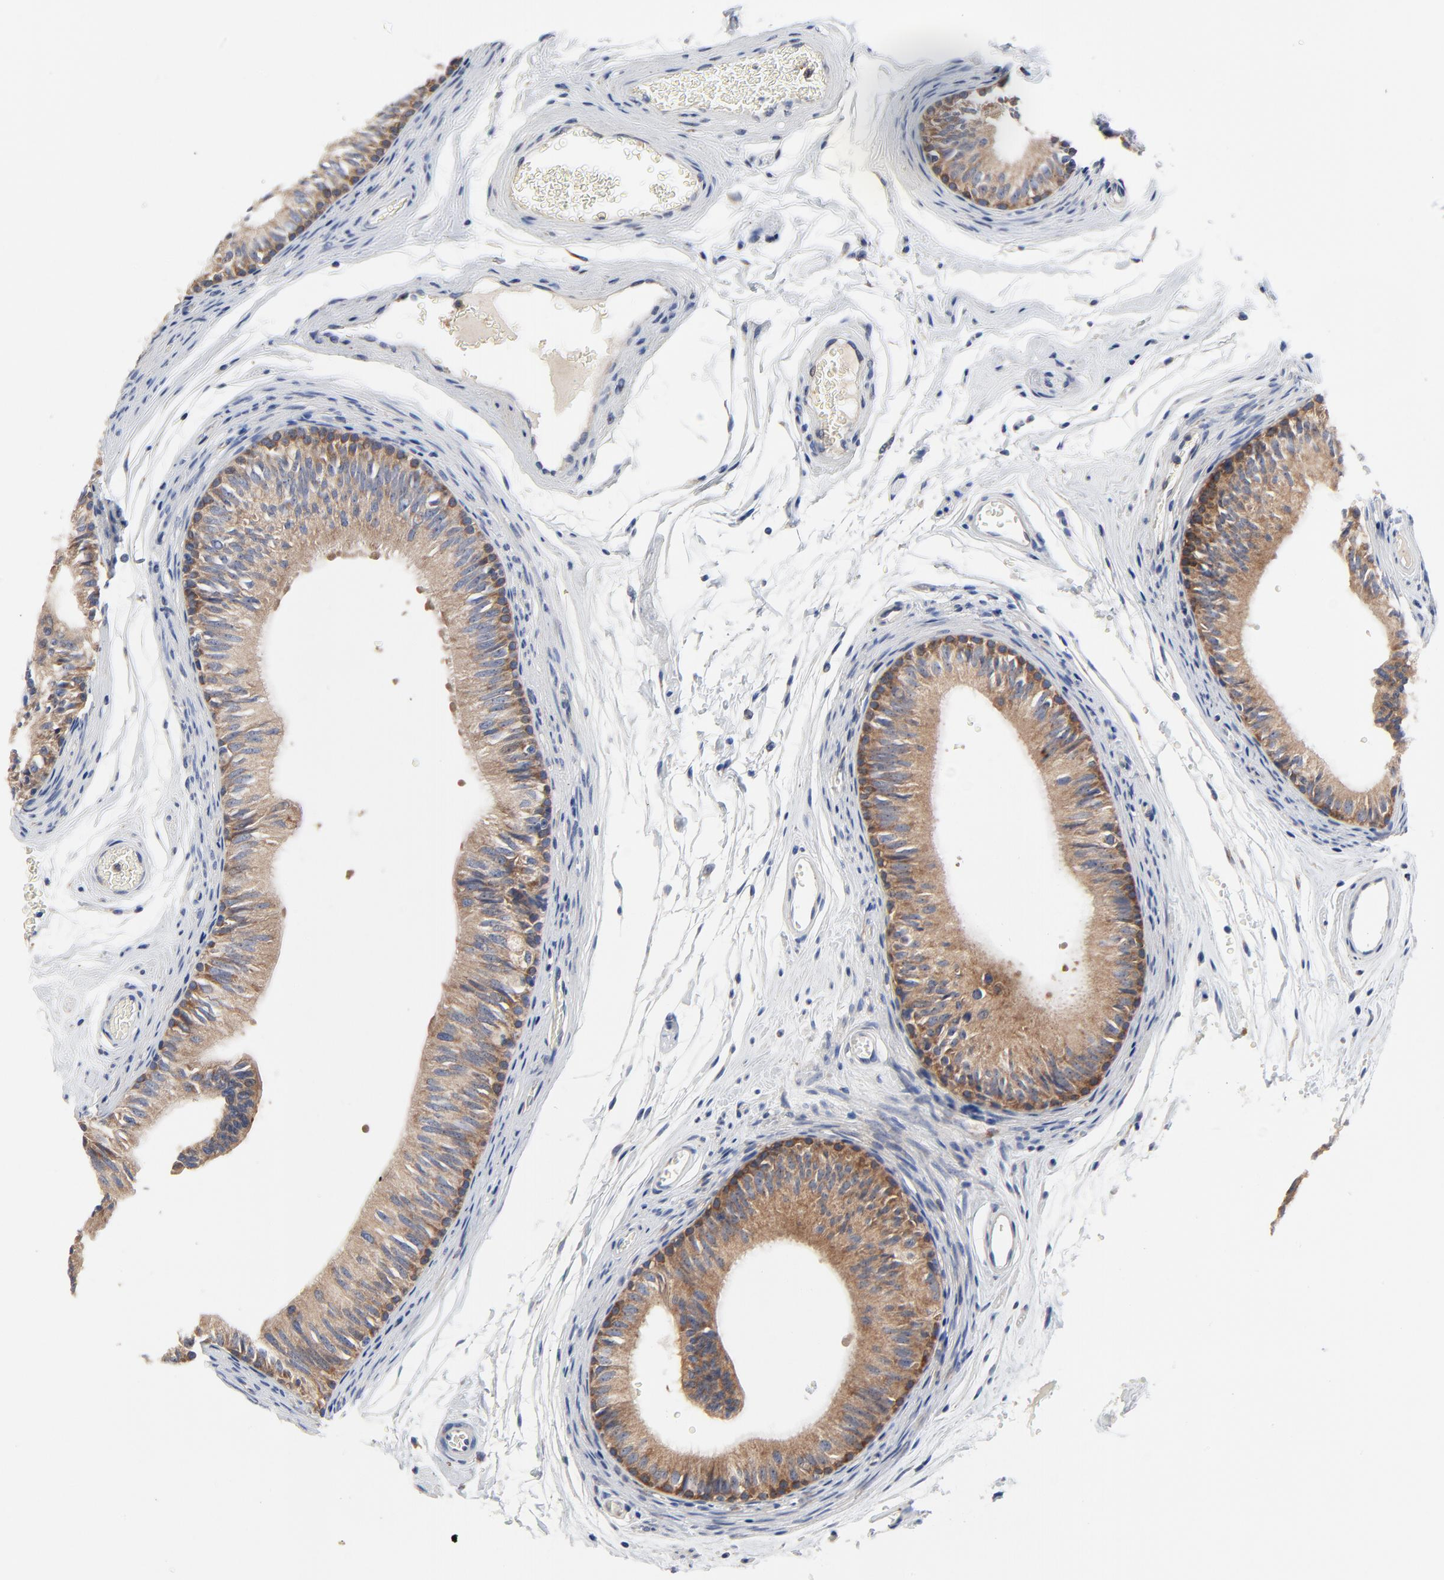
{"staining": {"intensity": "strong", "quantity": ">75%", "location": "cytoplasmic/membranous"}, "tissue": "epididymis", "cell_type": "Glandular cells", "image_type": "normal", "snomed": [{"axis": "morphology", "description": "Normal tissue, NOS"}, {"axis": "topography", "description": "Testis"}, {"axis": "topography", "description": "Epididymis"}], "caption": "A high amount of strong cytoplasmic/membranous positivity is appreciated in approximately >75% of glandular cells in benign epididymis.", "gene": "VAV2", "patient": {"sex": "male", "age": 36}}